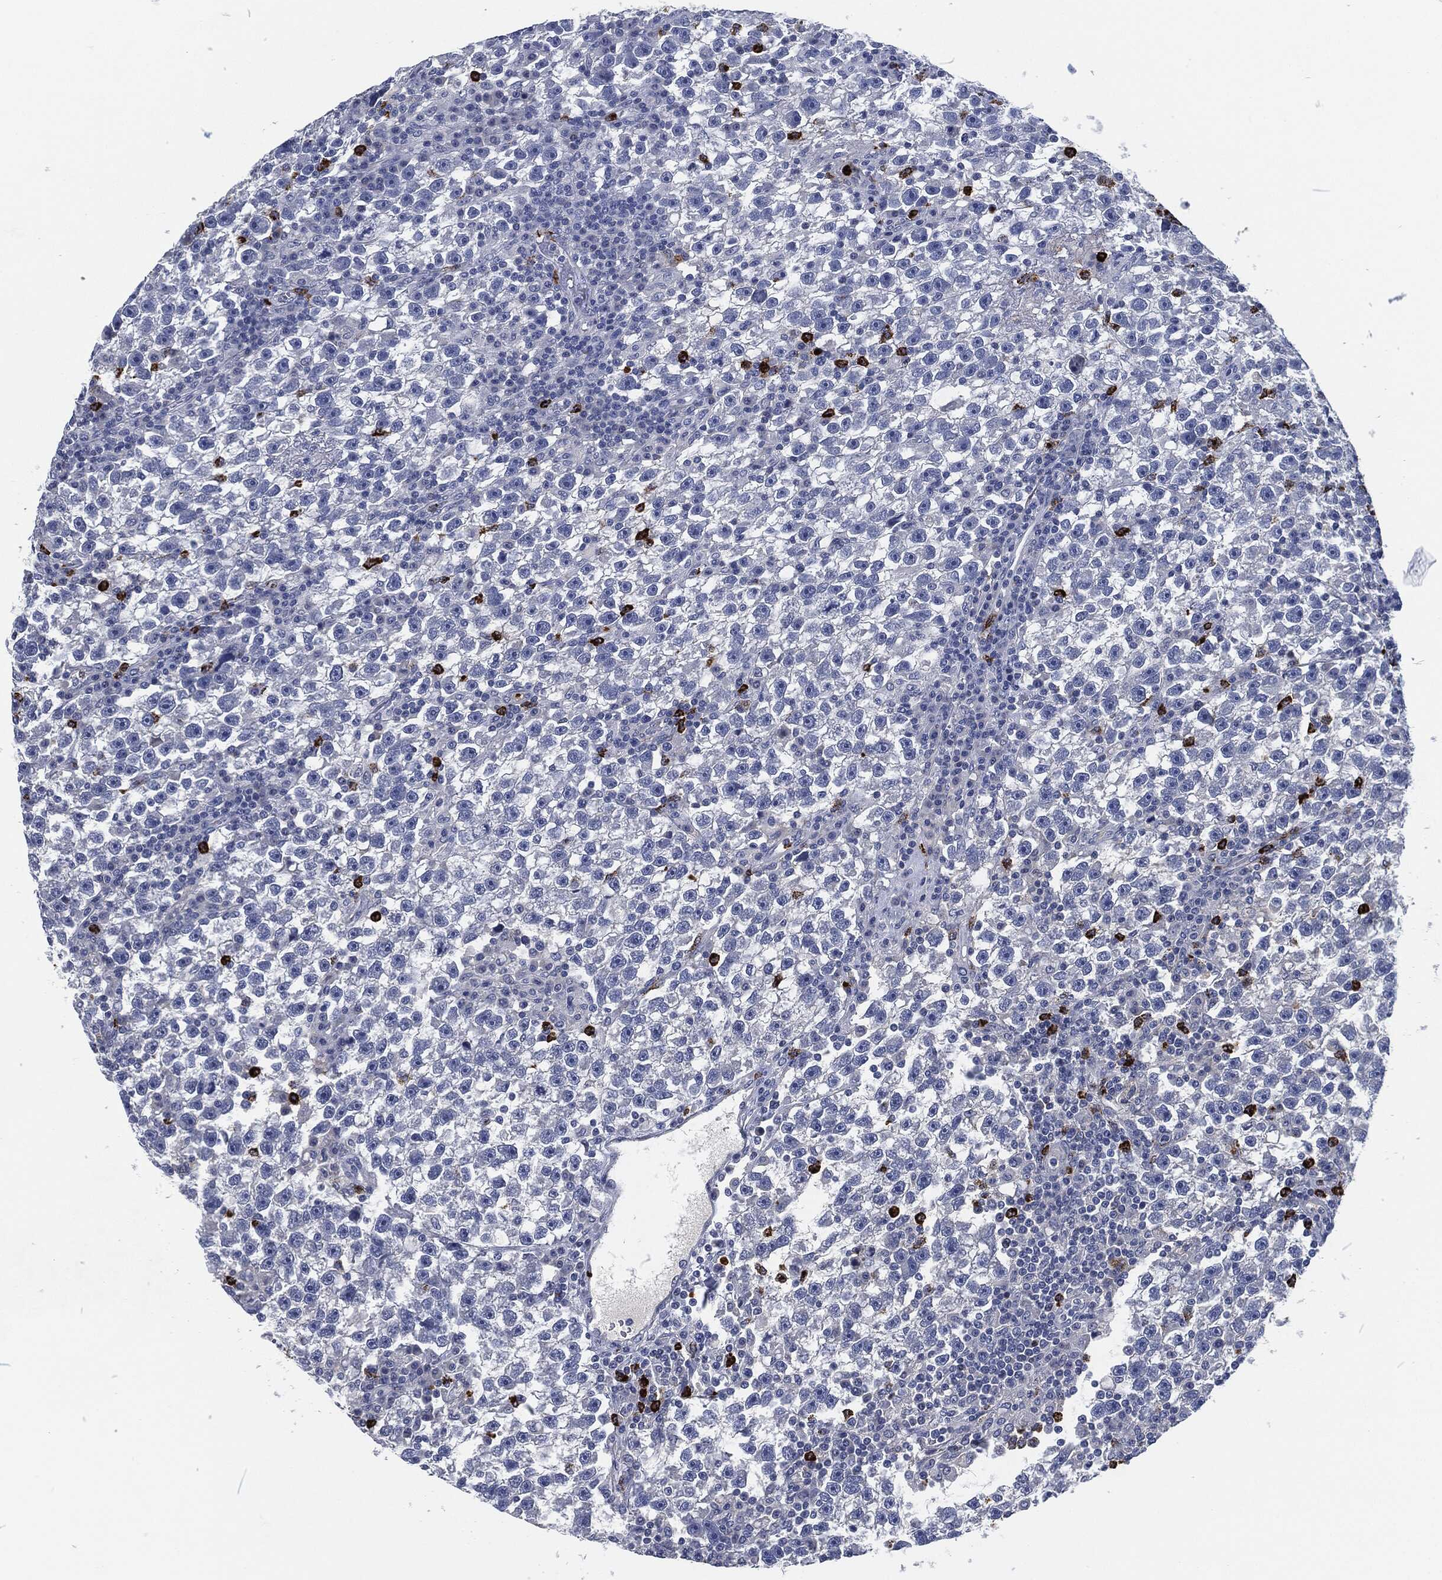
{"staining": {"intensity": "negative", "quantity": "none", "location": "none"}, "tissue": "testis cancer", "cell_type": "Tumor cells", "image_type": "cancer", "snomed": [{"axis": "morphology", "description": "Seminoma, NOS"}, {"axis": "topography", "description": "Testis"}], "caption": "DAB (3,3'-diaminobenzidine) immunohistochemical staining of human testis cancer (seminoma) displays no significant staining in tumor cells.", "gene": "MPO", "patient": {"sex": "male", "age": 47}}